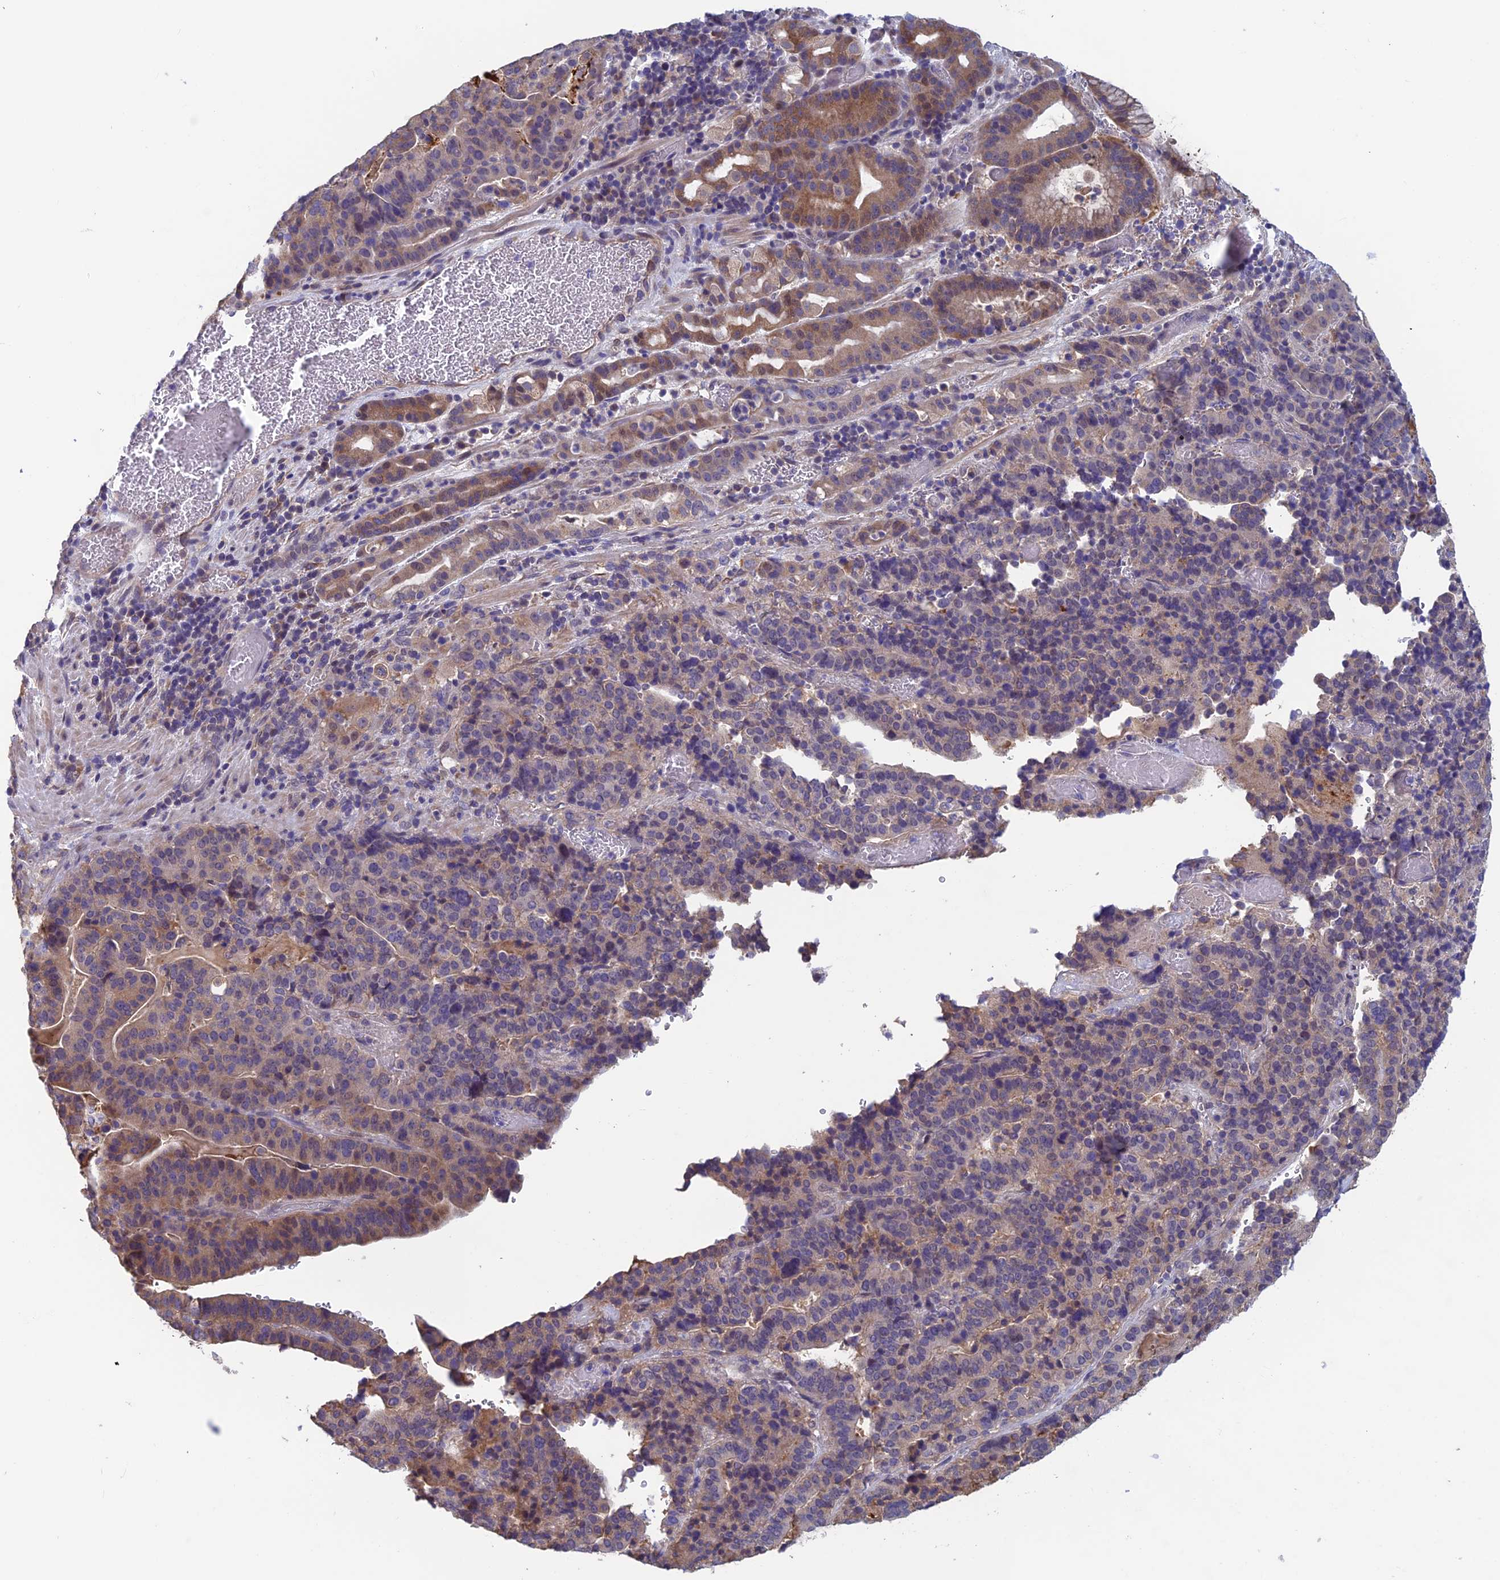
{"staining": {"intensity": "weak", "quantity": "<25%", "location": "cytoplasmic/membranous"}, "tissue": "stomach cancer", "cell_type": "Tumor cells", "image_type": "cancer", "snomed": [{"axis": "morphology", "description": "Adenocarcinoma, NOS"}, {"axis": "topography", "description": "Stomach"}], "caption": "DAB (3,3'-diaminobenzidine) immunohistochemical staining of stomach cancer displays no significant expression in tumor cells. (Stains: DAB immunohistochemistry with hematoxylin counter stain, Microscopy: brightfield microscopy at high magnification).", "gene": "HECA", "patient": {"sex": "male", "age": 48}}